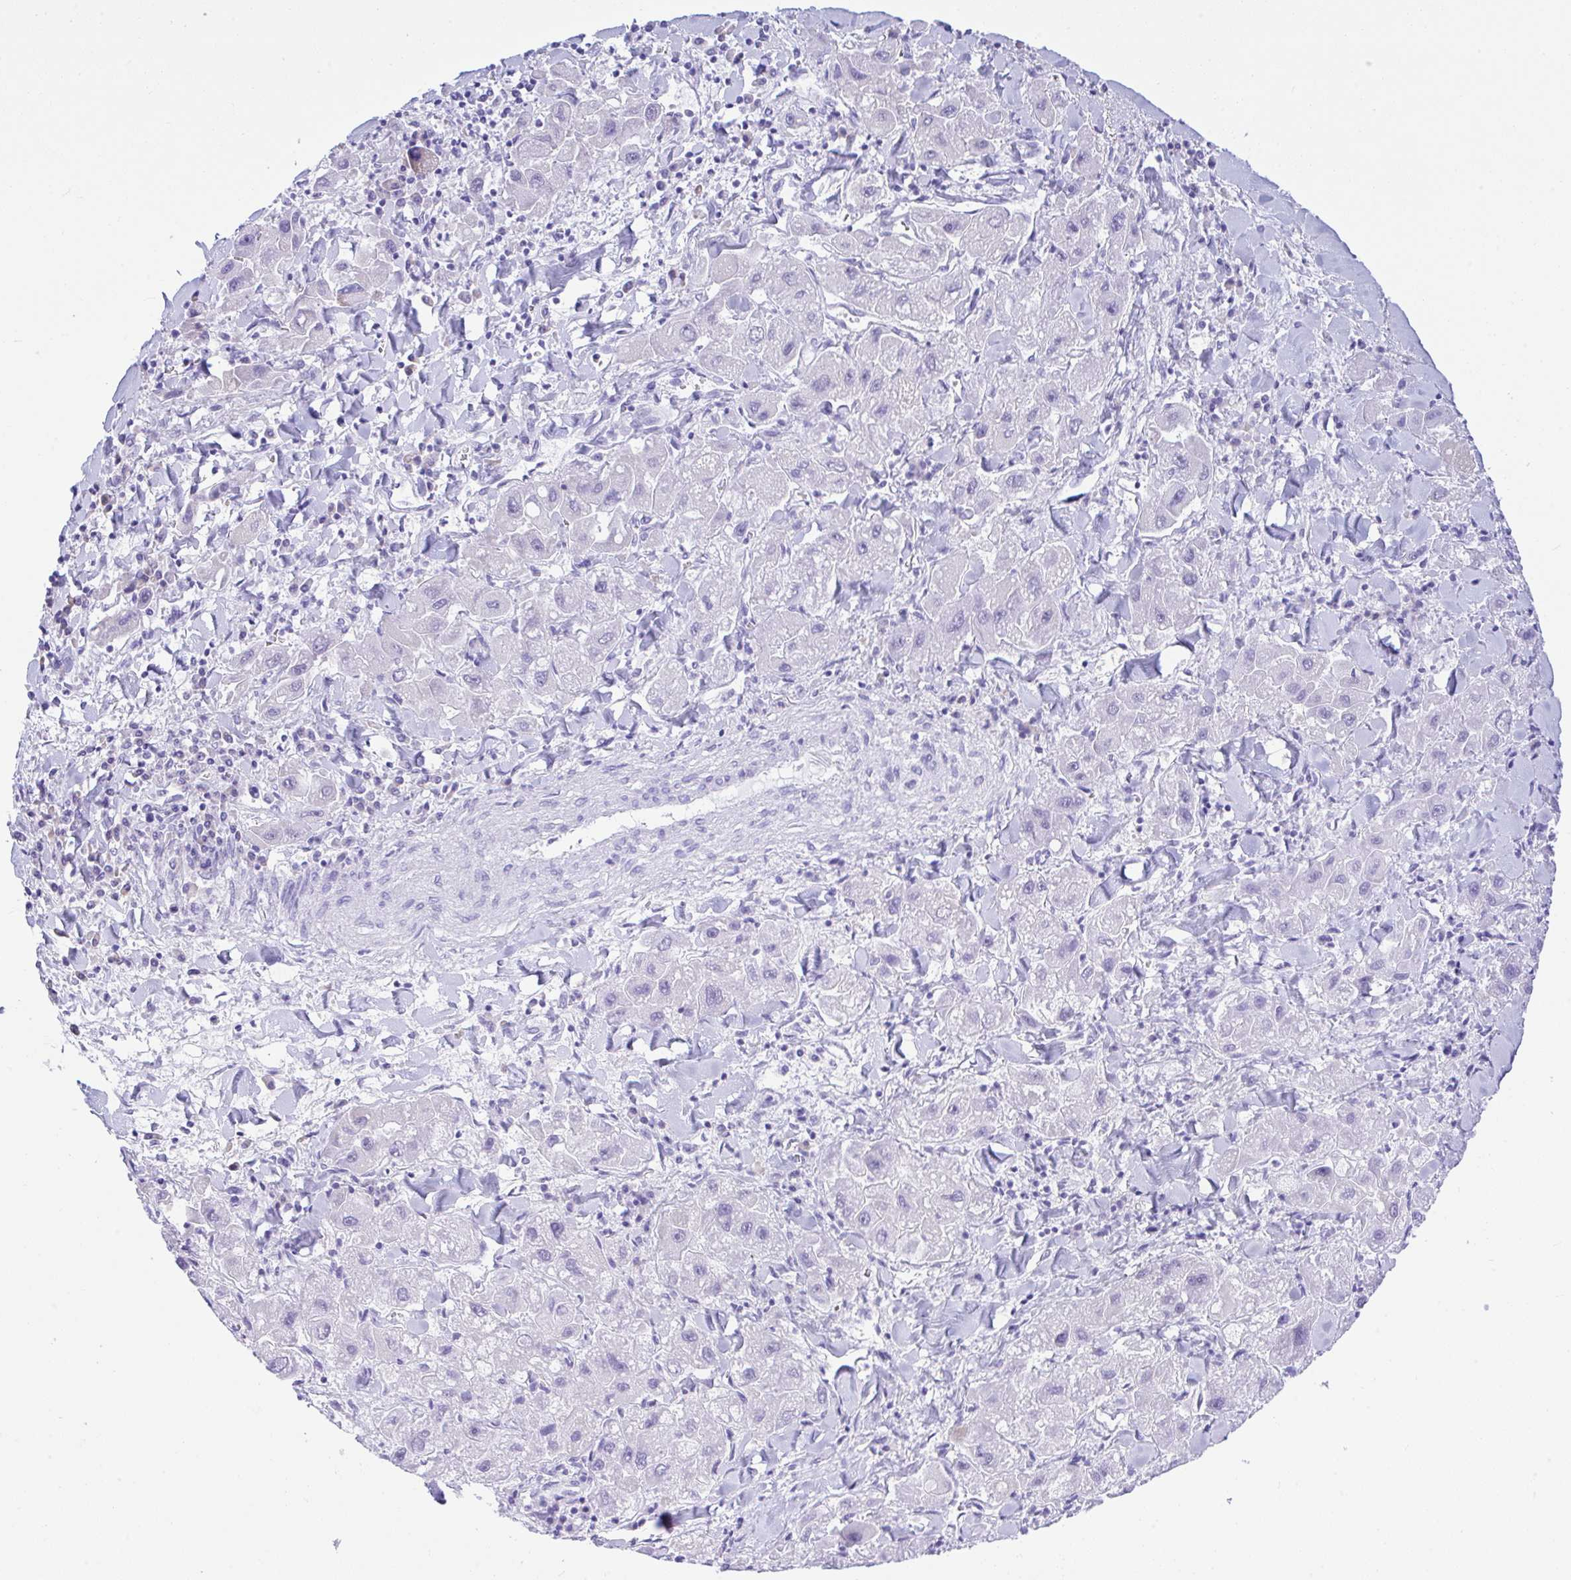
{"staining": {"intensity": "negative", "quantity": "none", "location": "none"}, "tissue": "liver cancer", "cell_type": "Tumor cells", "image_type": "cancer", "snomed": [{"axis": "morphology", "description": "Carcinoma, Hepatocellular, NOS"}, {"axis": "topography", "description": "Liver"}], "caption": "Immunohistochemistry (IHC) histopathology image of neoplastic tissue: human liver cancer (hepatocellular carcinoma) stained with DAB demonstrates no significant protein positivity in tumor cells.", "gene": "SEL1L2", "patient": {"sex": "male", "age": 24}}